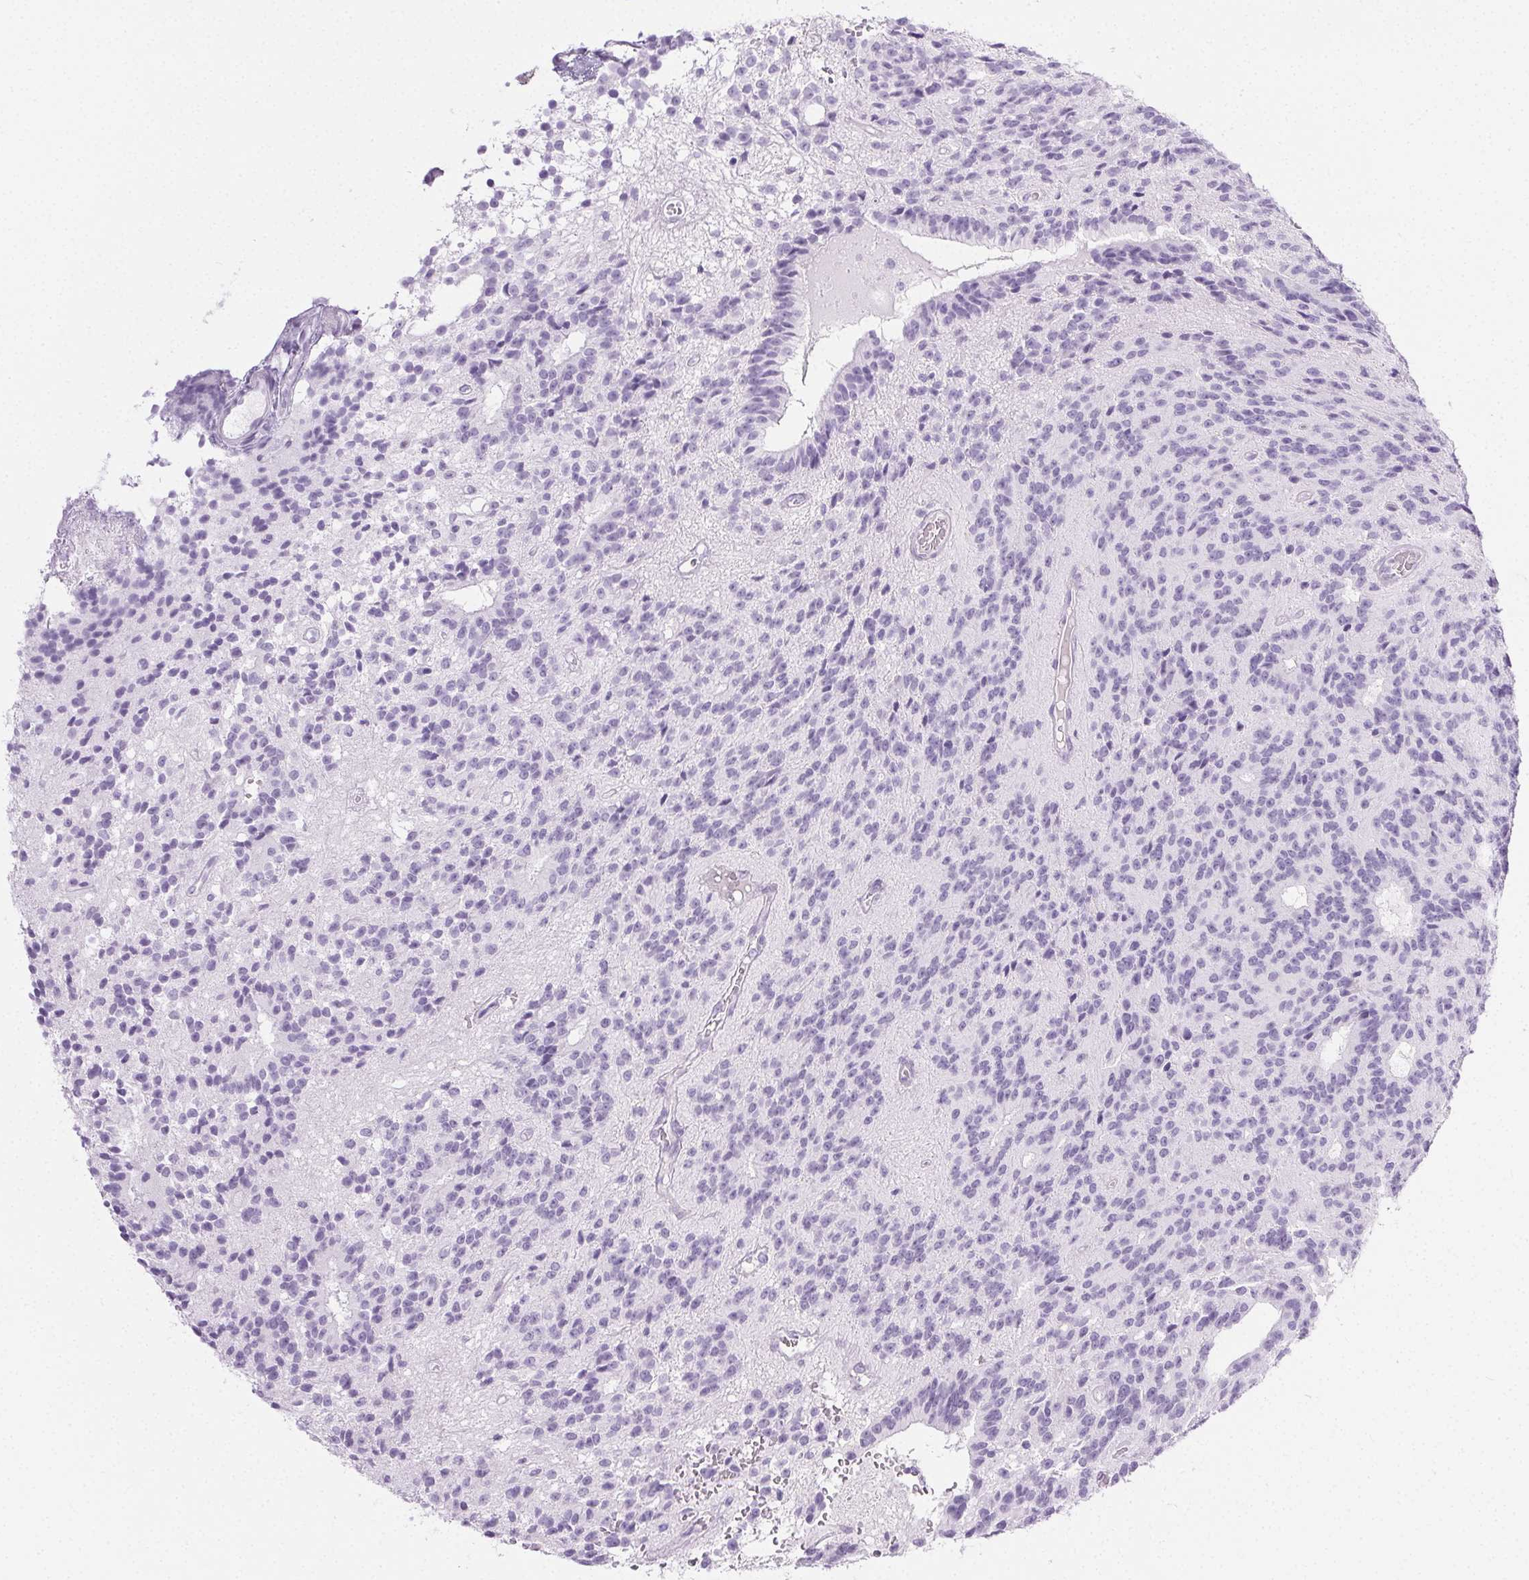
{"staining": {"intensity": "negative", "quantity": "none", "location": "none"}, "tissue": "glioma", "cell_type": "Tumor cells", "image_type": "cancer", "snomed": [{"axis": "morphology", "description": "Glioma, malignant, Low grade"}, {"axis": "topography", "description": "Brain"}], "caption": "IHC of glioma exhibits no positivity in tumor cells.", "gene": "PI3", "patient": {"sex": "male", "age": 31}}